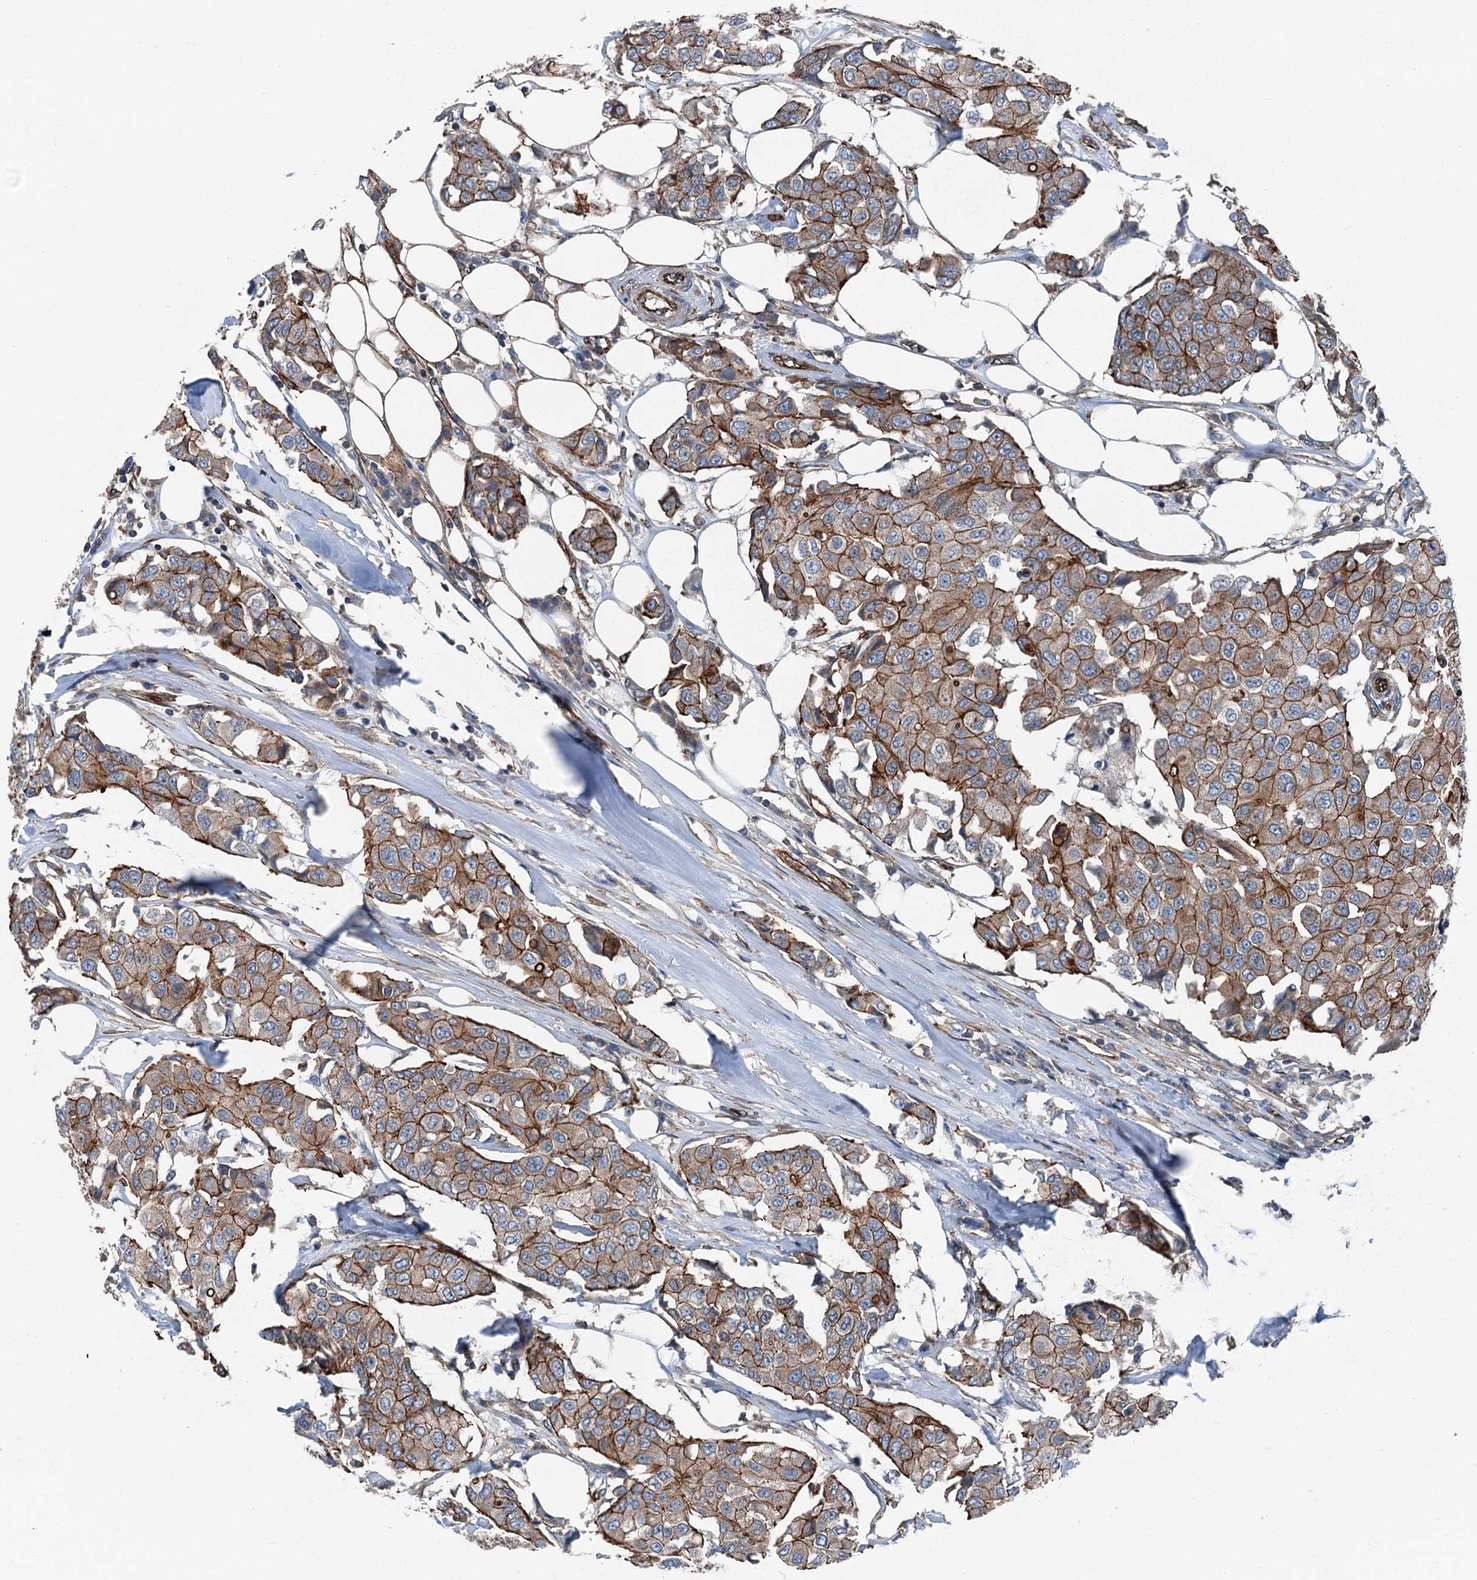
{"staining": {"intensity": "moderate", "quantity": ">75%", "location": "cytoplasmic/membranous"}, "tissue": "breast cancer", "cell_type": "Tumor cells", "image_type": "cancer", "snomed": [{"axis": "morphology", "description": "Duct carcinoma"}, {"axis": "topography", "description": "Breast"}], "caption": "Protein staining displays moderate cytoplasmic/membranous expression in about >75% of tumor cells in breast cancer.", "gene": "NMRAL1", "patient": {"sex": "female", "age": 80}}